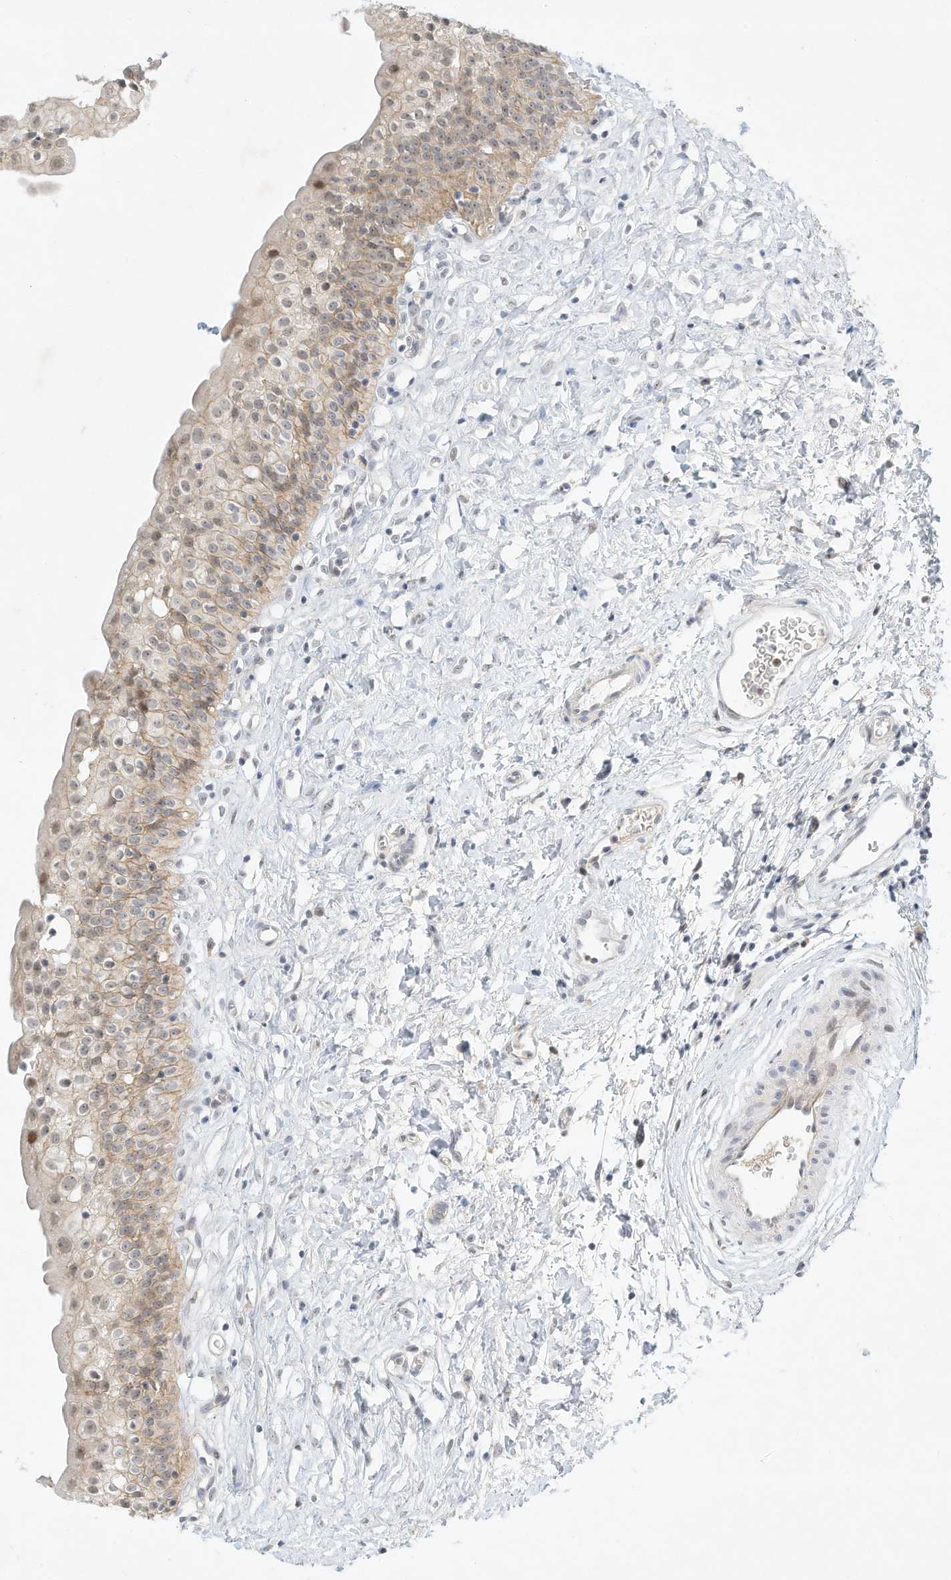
{"staining": {"intensity": "weak", "quantity": "25%-75%", "location": "cytoplasmic/membranous,nuclear"}, "tissue": "urinary bladder", "cell_type": "Urothelial cells", "image_type": "normal", "snomed": [{"axis": "morphology", "description": "Normal tissue, NOS"}, {"axis": "topography", "description": "Urinary bladder"}], "caption": "High-power microscopy captured an immunohistochemistry (IHC) micrograph of normal urinary bladder, revealing weak cytoplasmic/membranous,nuclear positivity in about 25%-75% of urothelial cells. Using DAB (3,3'-diaminobenzidine) (brown) and hematoxylin (blue) stains, captured at high magnification using brightfield microscopy.", "gene": "PAK6", "patient": {"sex": "male", "age": 51}}